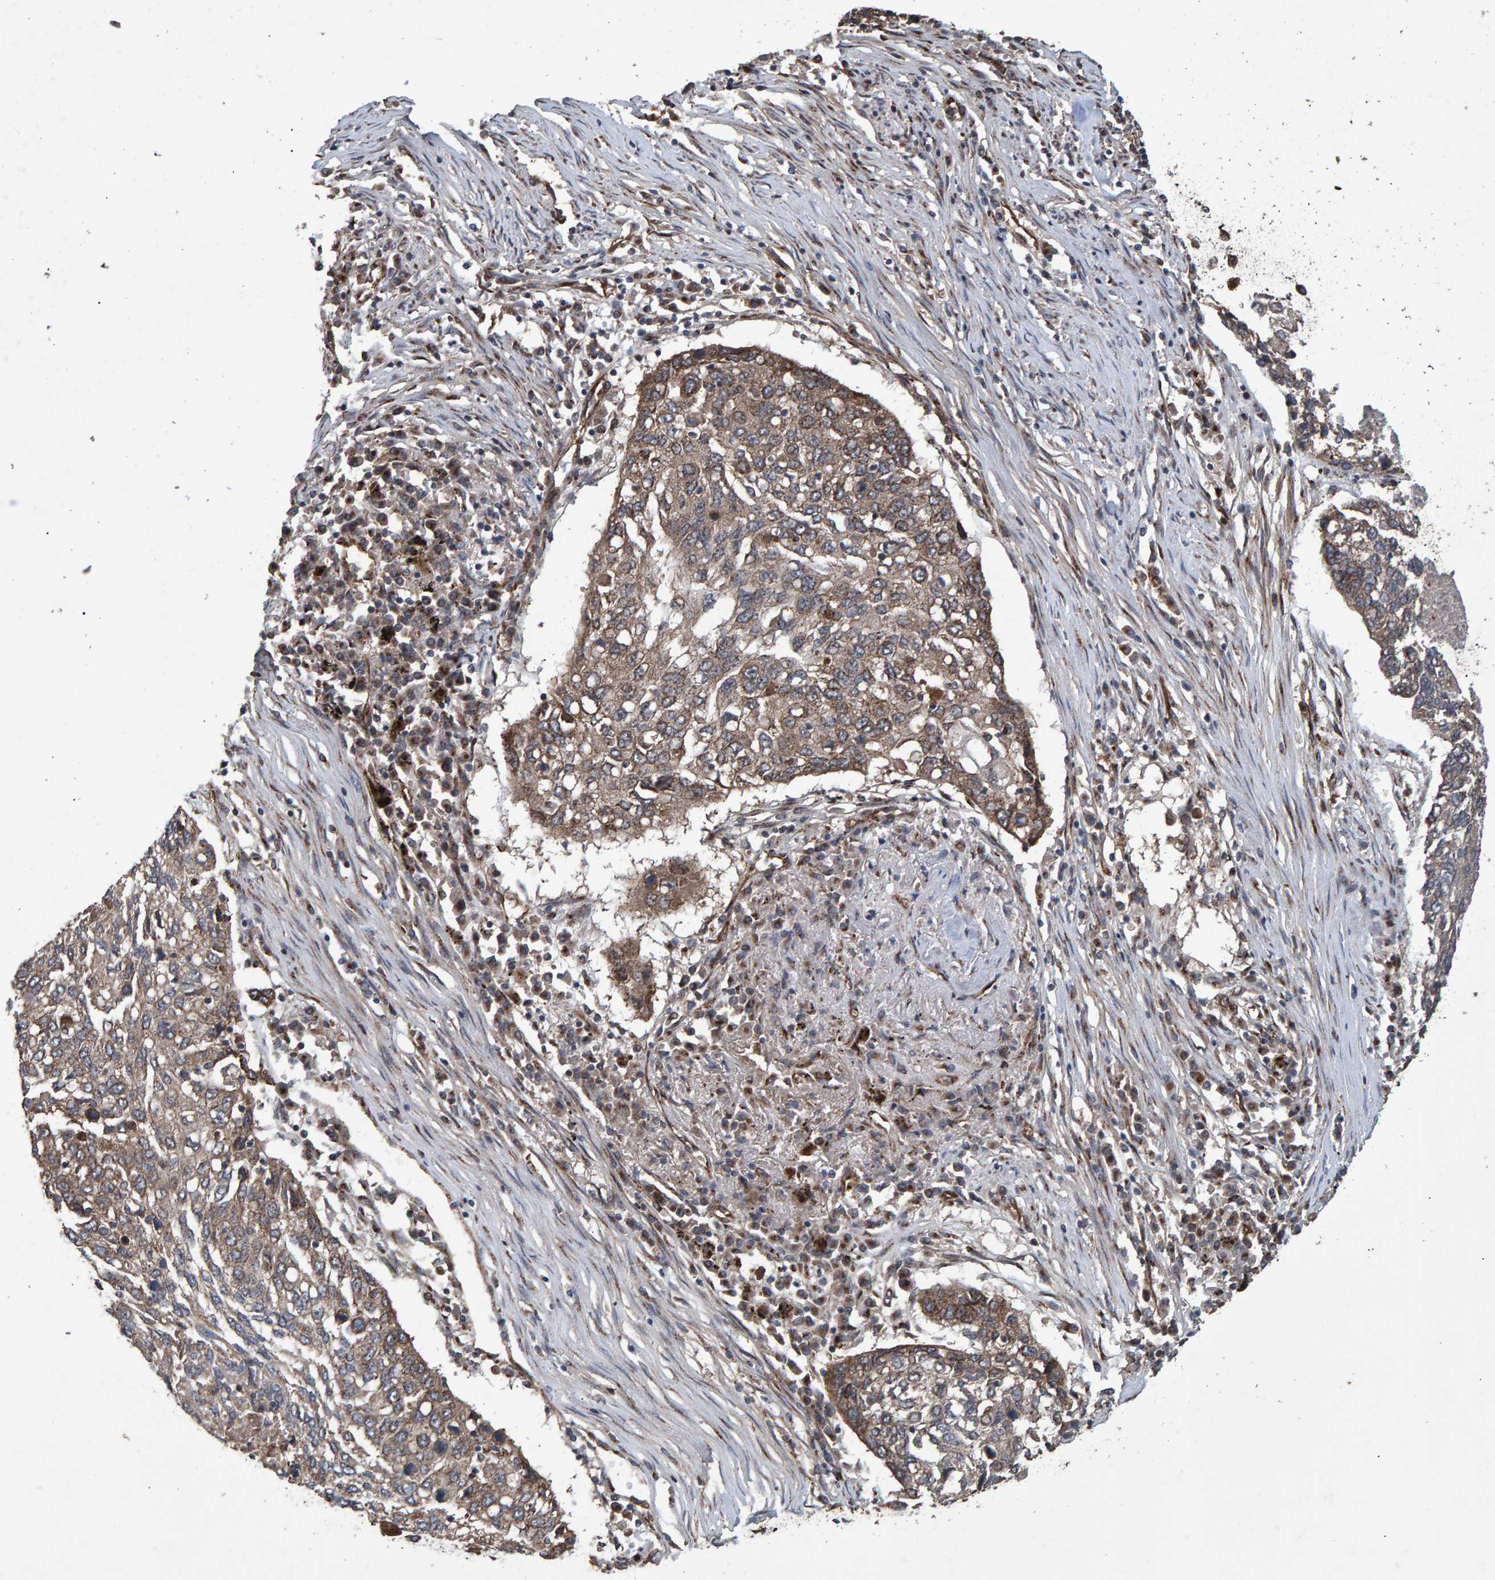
{"staining": {"intensity": "moderate", "quantity": ">75%", "location": "cytoplasmic/membranous"}, "tissue": "lung cancer", "cell_type": "Tumor cells", "image_type": "cancer", "snomed": [{"axis": "morphology", "description": "Squamous cell carcinoma, NOS"}, {"axis": "topography", "description": "Lung"}], "caption": "Squamous cell carcinoma (lung) tissue demonstrates moderate cytoplasmic/membranous expression in approximately >75% of tumor cells (Stains: DAB (3,3'-diaminobenzidine) in brown, nuclei in blue, Microscopy: brightfield microscopy at high magnification).", "gene": "TRIM68", "patient": {"sex": "female", "age": 63}}